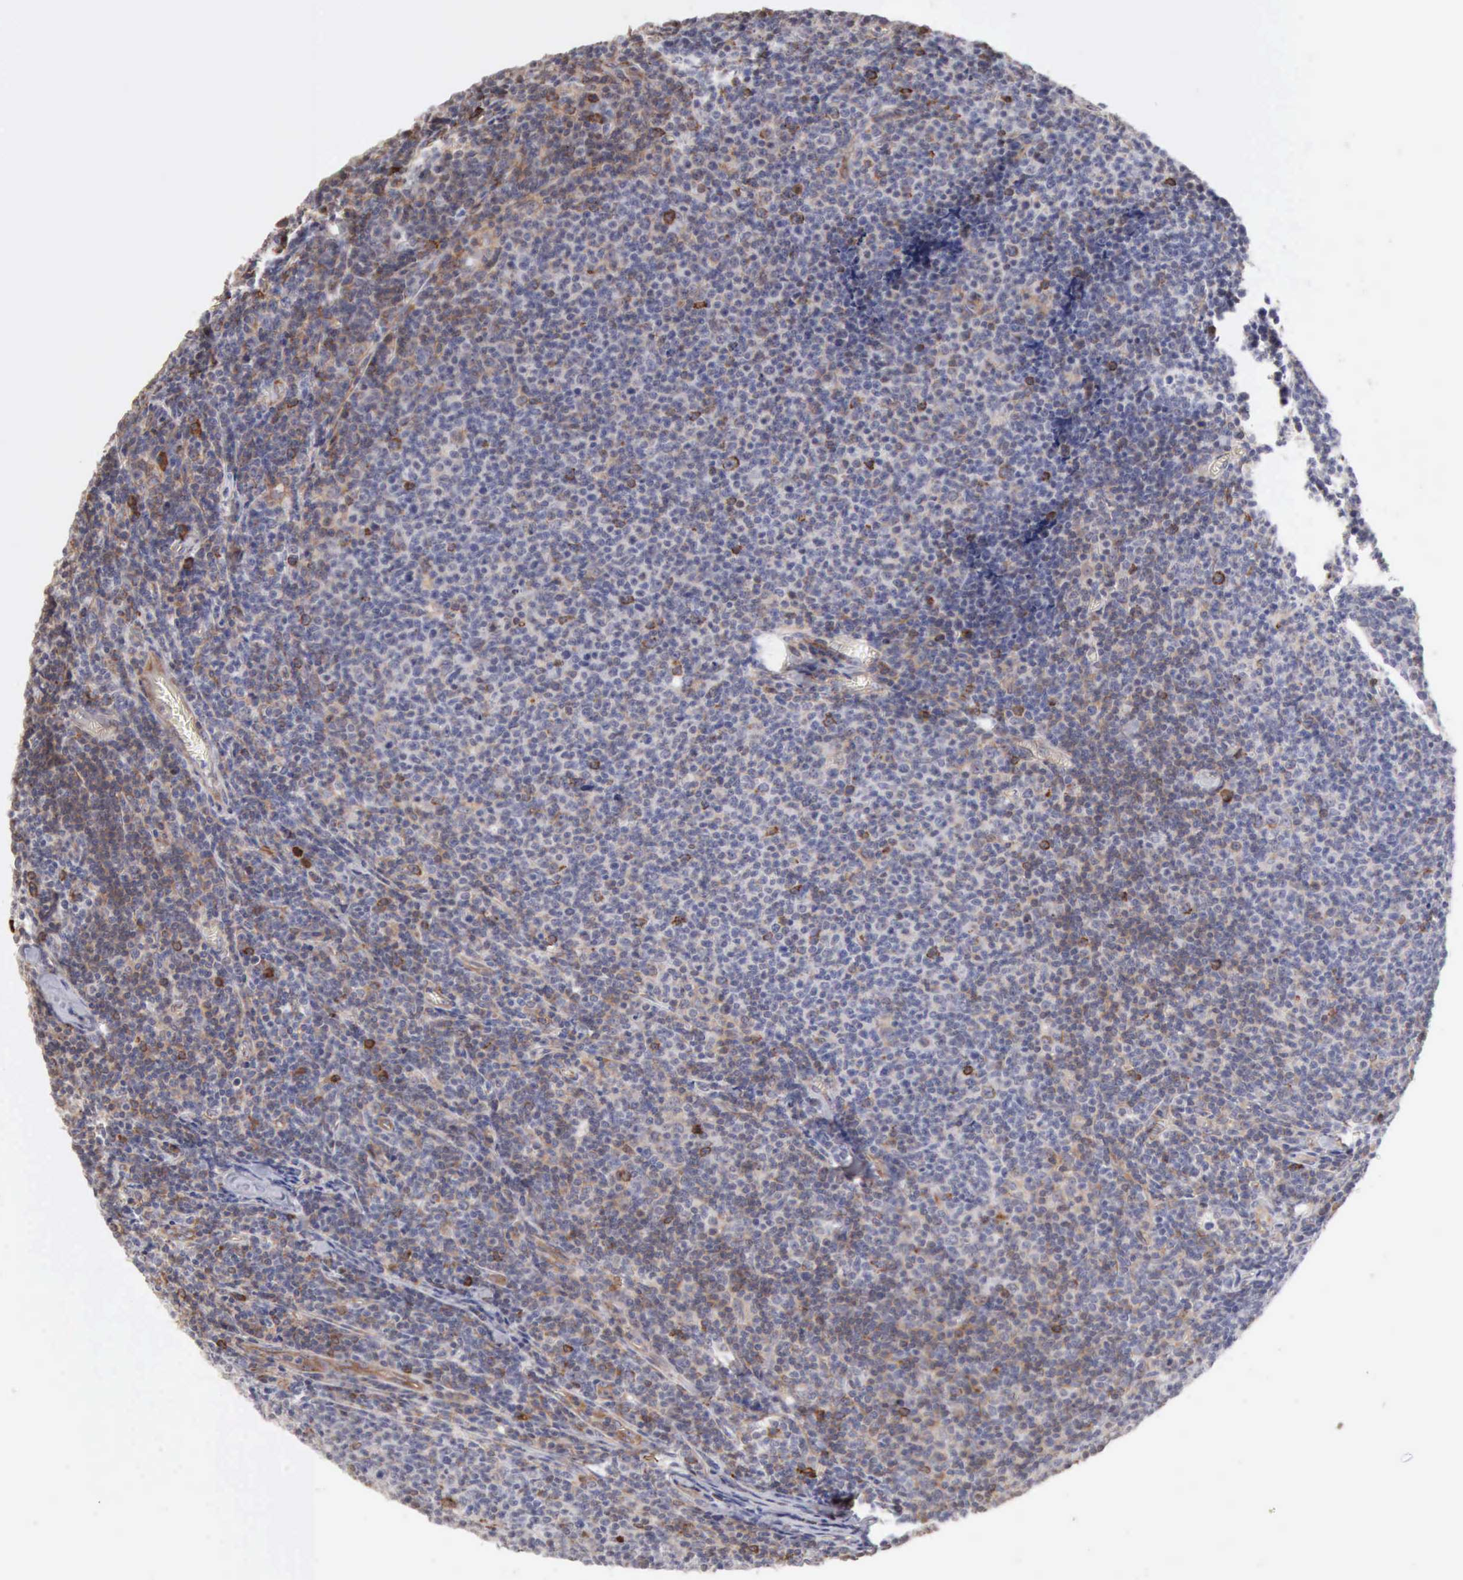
{"staining": {"intensity": "weak", "quantity": "<25%", "location": "cytoplasmic/membranous"}, "tissue": "lymphoma", "cell_type": "Tumor cells", "image_type": "cancer", "snomed": [{"axis": "morphology", "description": "Malignant lymphoma, non-Hodgkin's type, Low grade"}, {"axis": "topography", "description": "Lymph node"}], "caption": "Histopathology image shows no protein staining in tumor cells of lymphoma tissue. Nuclei are stained in blue.", "gene": "GPR101", "patient": {"sex": "male", "age": 74}}